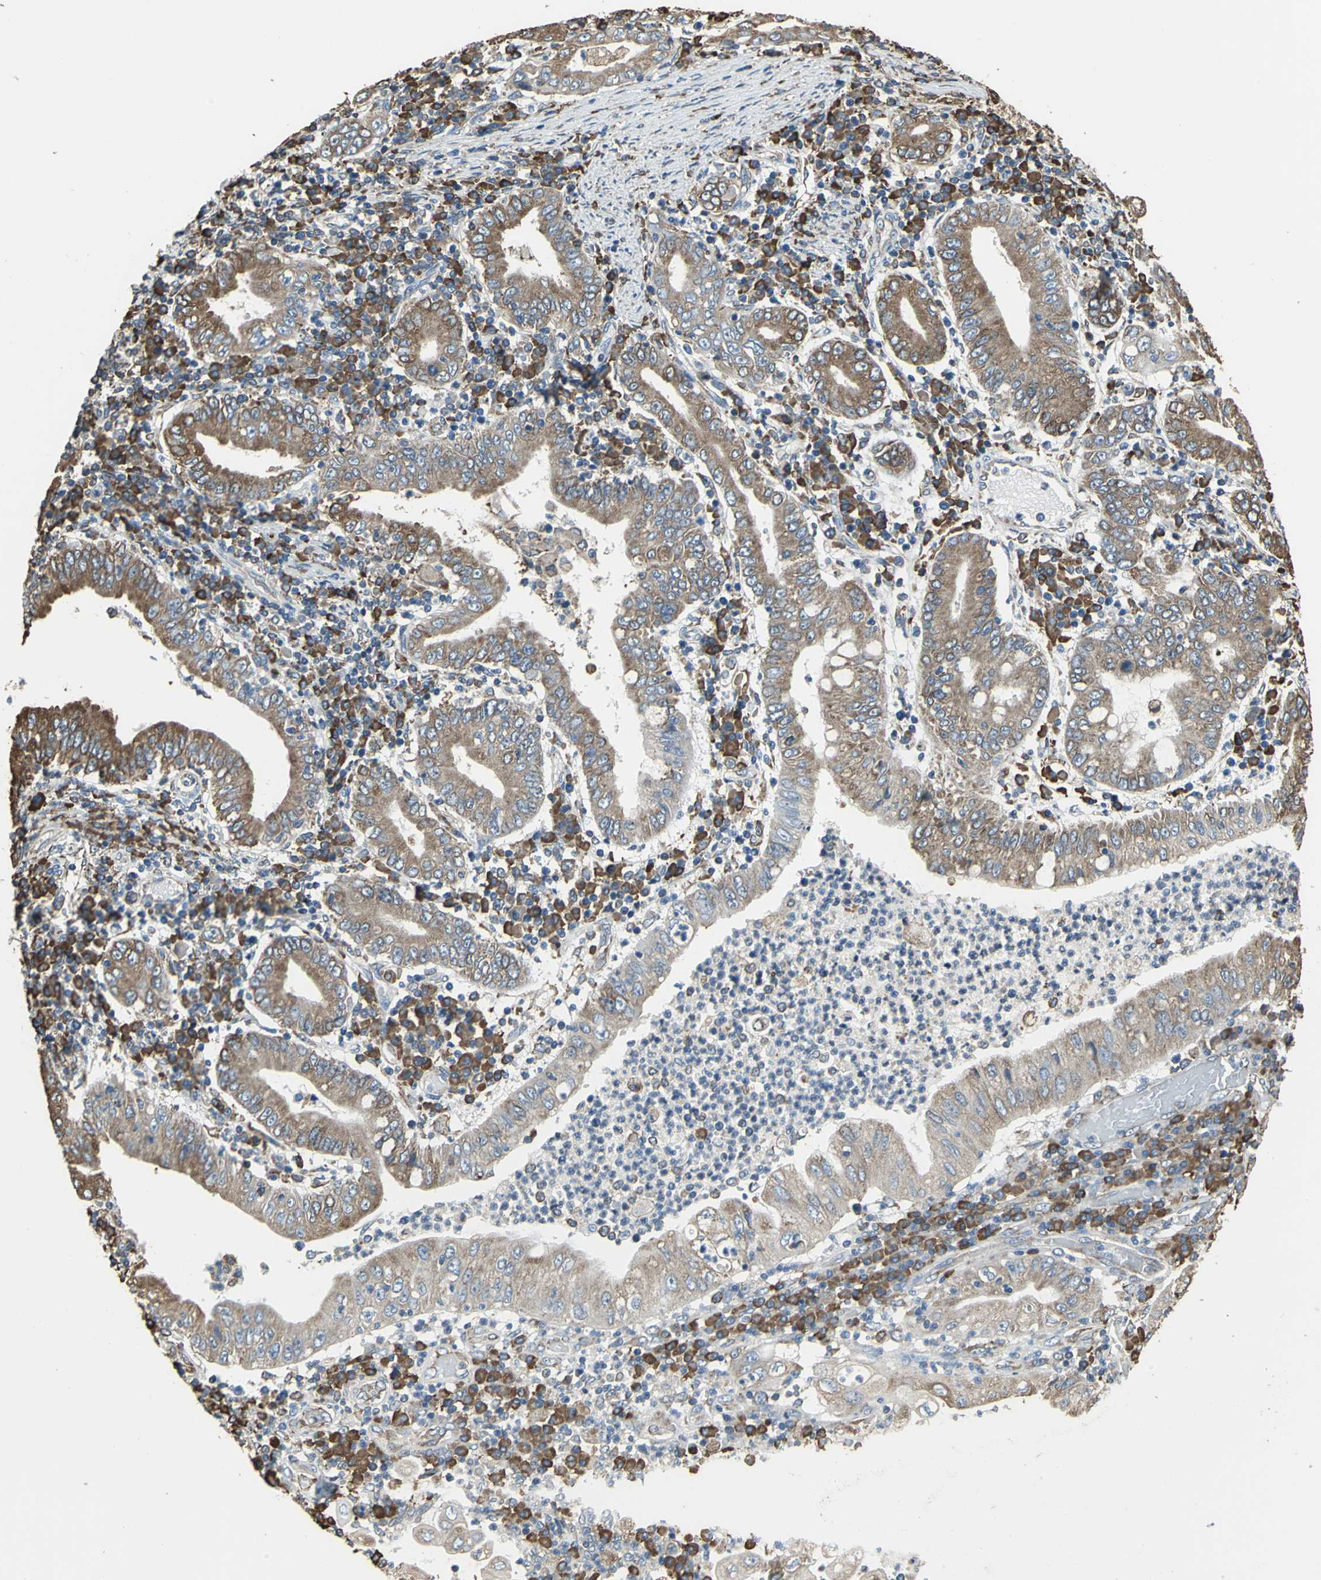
{"staining": {"intensity": "strong", "quantity": ">75%", "location": "cytoplasmic/membranous"}, "tissue": "stomach cancer", "cell_type": "Tumor cells", "image_type": "cancer", "snomed": [{"axis": "morphology", "description": "Normal tissue, NOS"}, {"axis": "morphology", "description": "Adenocarcinoma, NOS"}, {"axis": "topography", "description": "Esophagus"}, {"axis": "topography", "description": "Stomach, upper"}, {"axis": "topography", "description": "Peripheral nerve tissue"}], "caption": "IHC (DAB (3,3'-diaminobenzidine)) staining of stomach cancer shows strong cytoplasmic/membranous protein positivity in about >75% of tumor cells.", "gene": "GPANK1", "patient": {"sex": "male", "age": 62}}